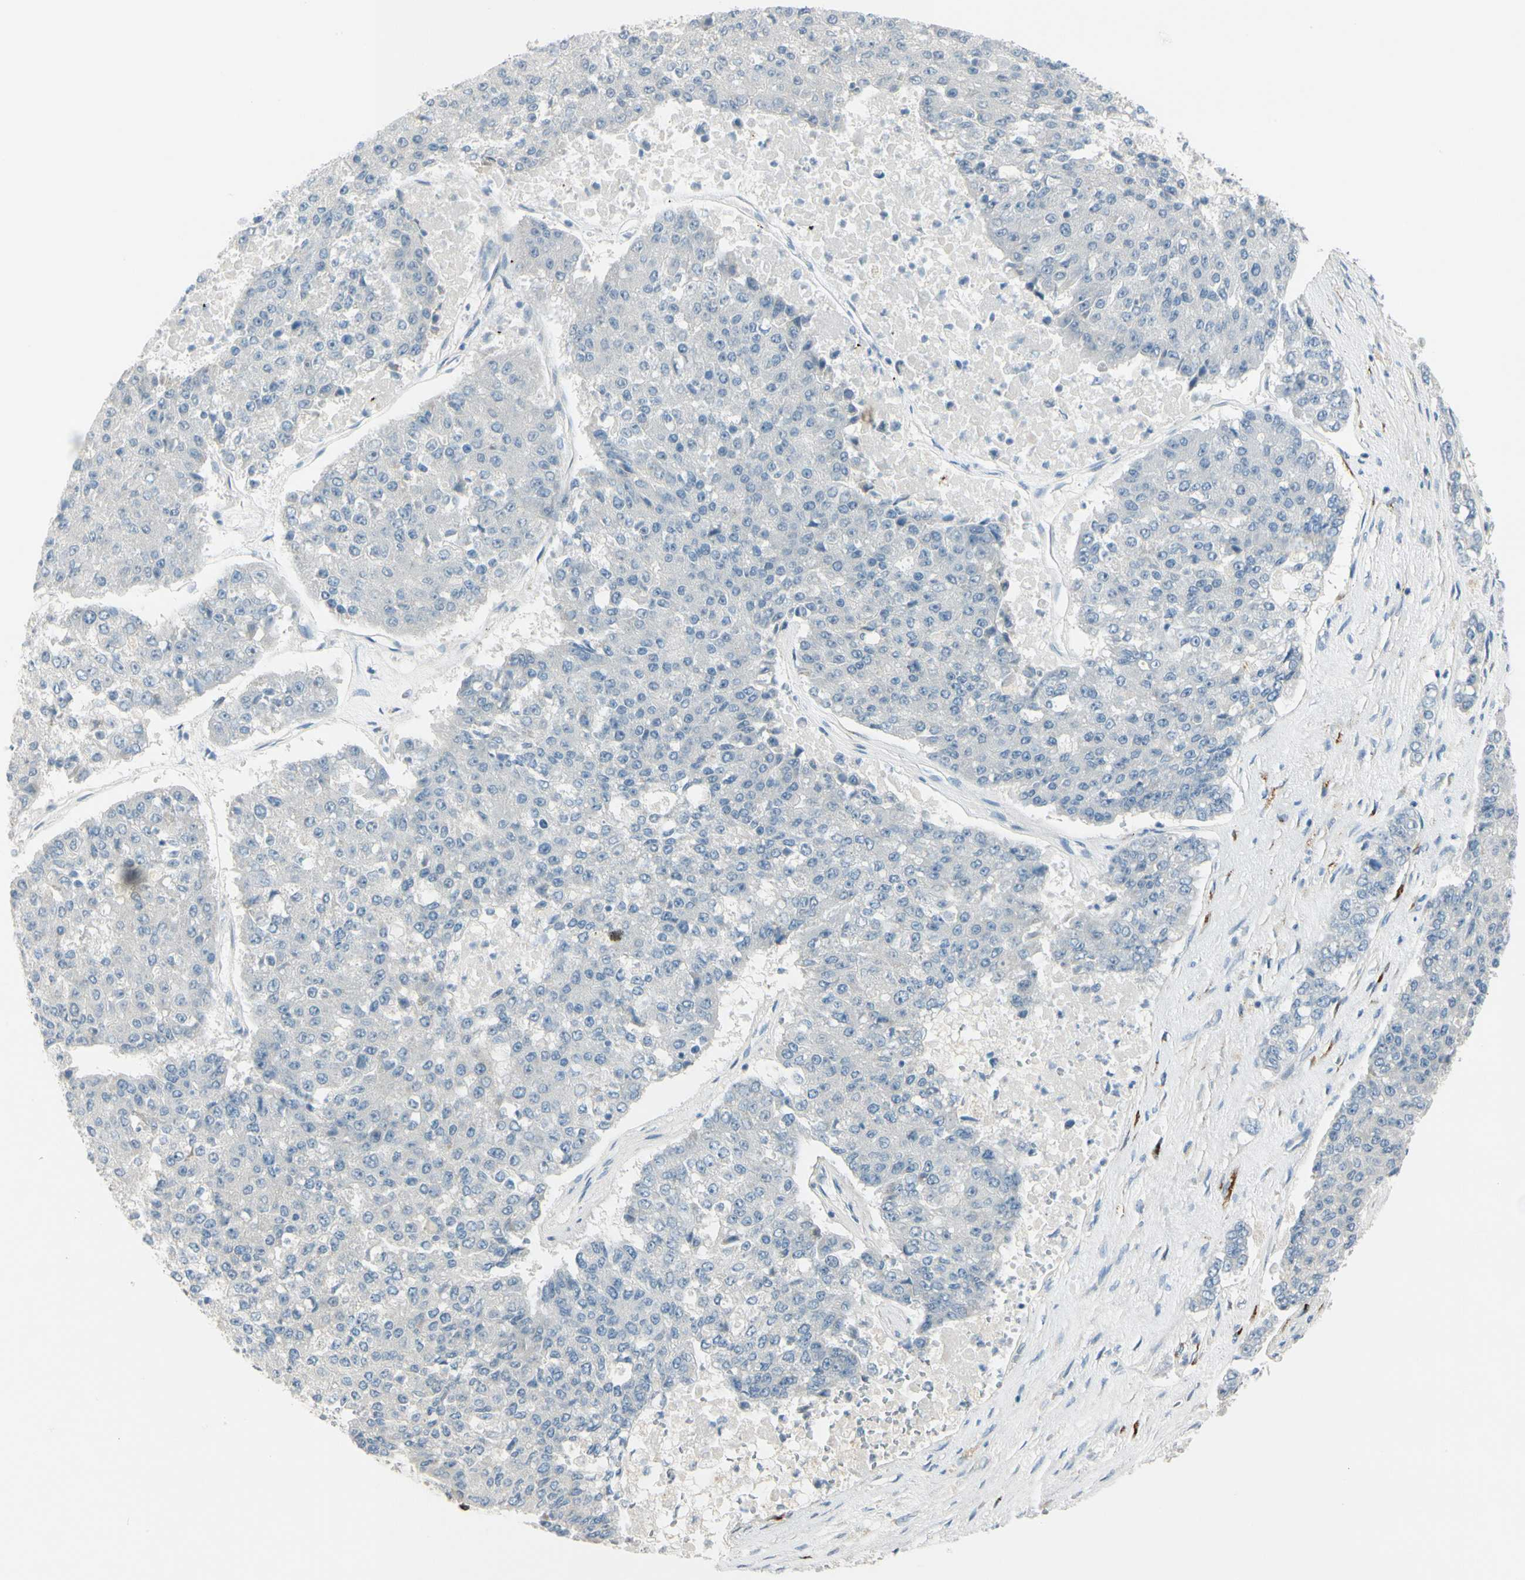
{"staining": {"intensity": "negative", "quantity": "none", "location": "none"}, "tissue": "pancreatic cancer", "cell_type": "Tumor cells", "image_type": "cancer", "snomed": [{"axis": "morphology", "description": "Adenocarcinoma, NOS"}, {"axis": "topography", "description": "Pancreas"}], "caption": "A photomicrograph of pancreatic cancer stained for a protein exhibits no brown staining in tumor cells.", "gene": "GALNT5", "patient": {"sex": "male", "age": 50}}